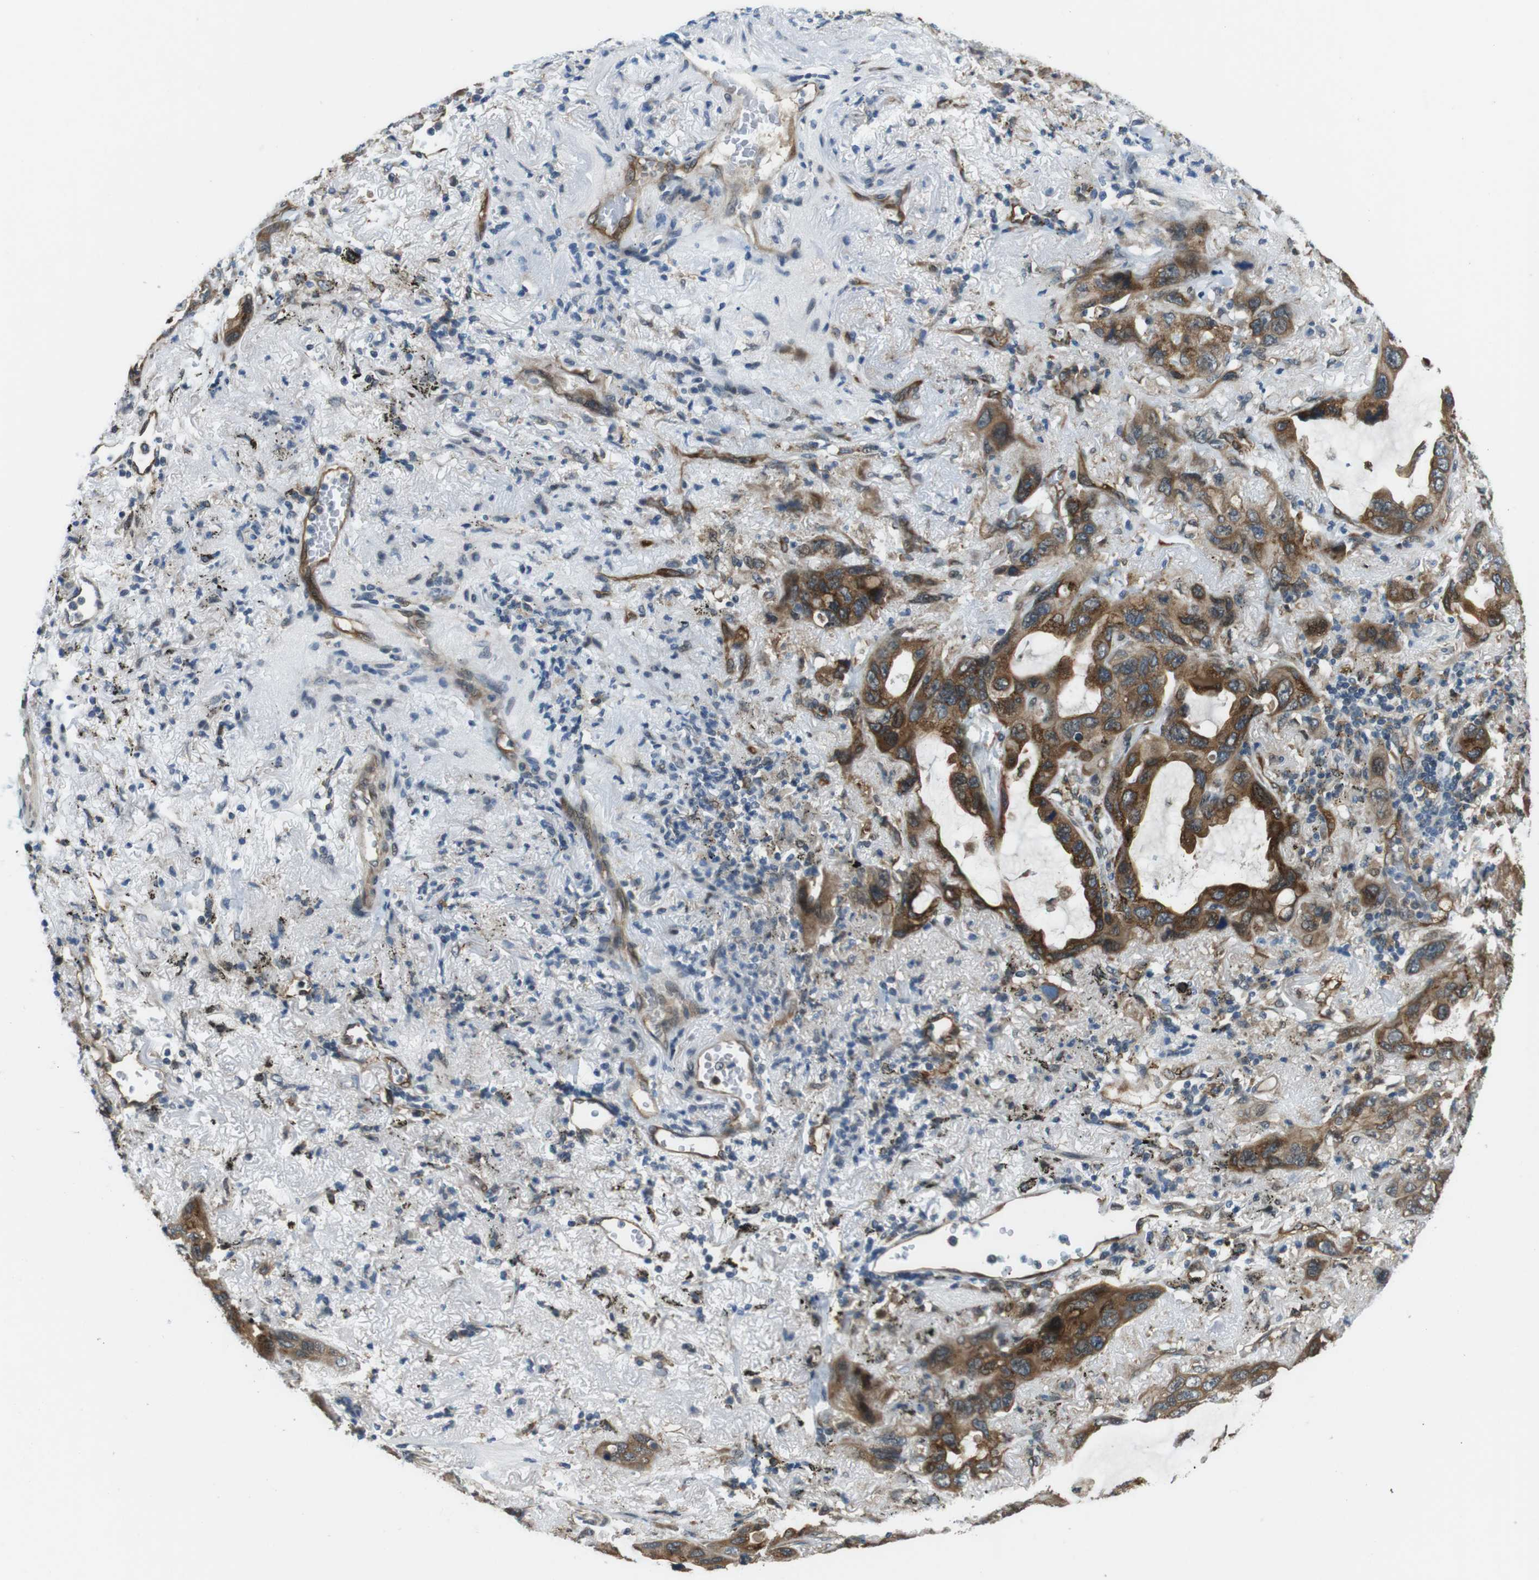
{"staining": {"intensity": "moderate", "quantity": ">75%", "location": "cytoplasmic/membranous"}, "tissue": "lung cancer", "cell_type": "Tumor cells", "image_type": "cancer", "snomed": [{"axis": "morphology", "description": "Squamous cell carcinoma, NOS"}, {"axis": "topography", "description": "Lung"}], "caption": "A brown stain shows moderate cytoplasmic/membranous positivity of a protein in lung squamous cell carcinoma tumor cells. Ihc stains the protein in brown and the nuclei are stained blue.", "gene": "PALD1", "patient": {"sex": "female", "age": 73}}